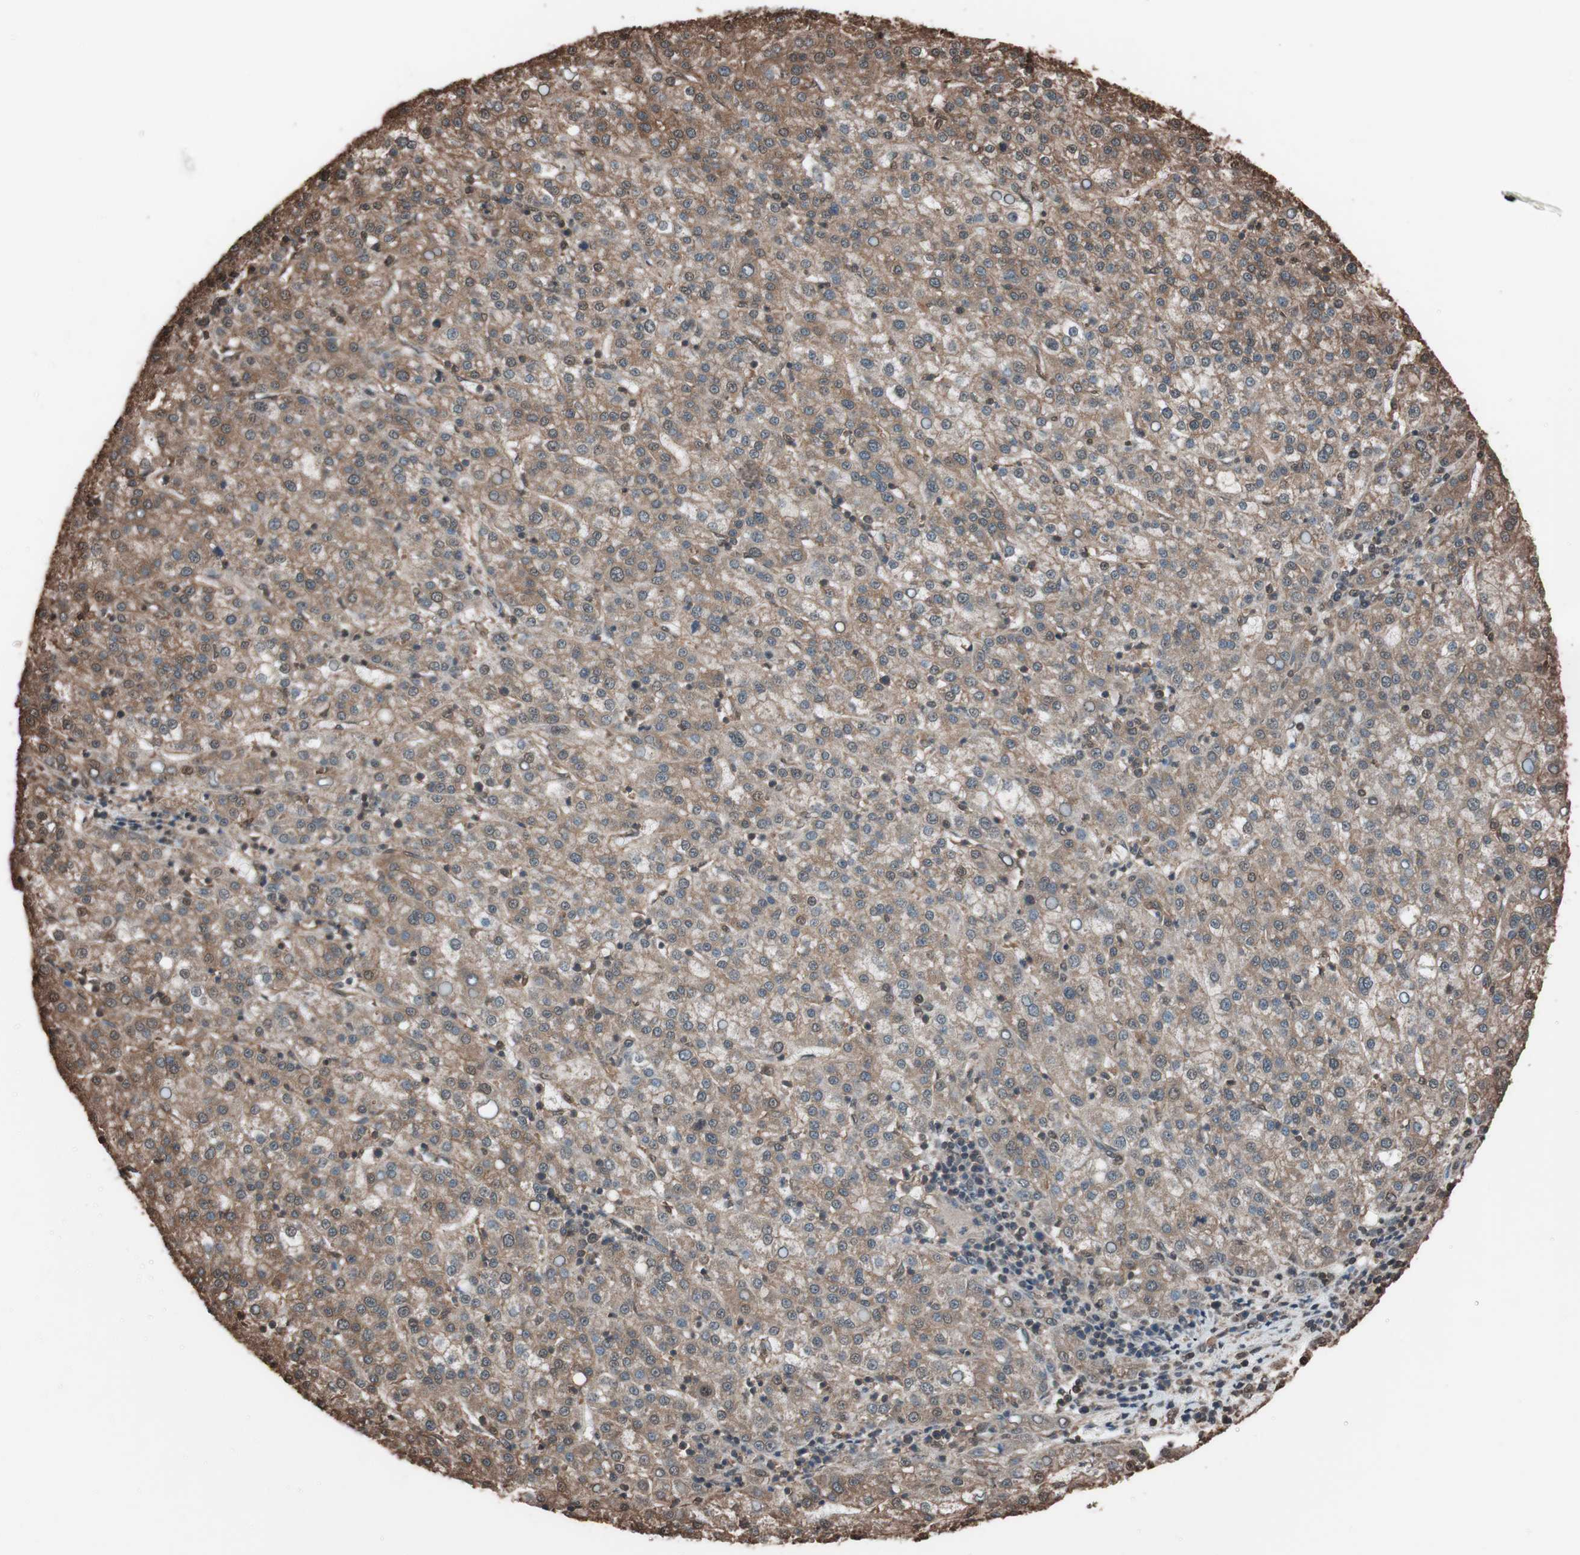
{"staining": {"intensity": "moderate", "quantity": ">75%", "location": "cytoplasmic/membranous"}, "tissue": "liver cancer", "cell_type": "Tumor cells", "image_type": "cancer", "snomed": [{"axis": "morphology", "description": "Carcinoma, Hepatocellular, NOS"}, {"axis": "topography", "description": "Liver"}], "caption": "The immunohistochemical stain shows moderate cytoplasmic/membranous expression in tumor cells of liver cancer (hepatocellular carcinoma) tissue.", "gene": "CALM2", "patient": {"sex": "female", "age": 58}}